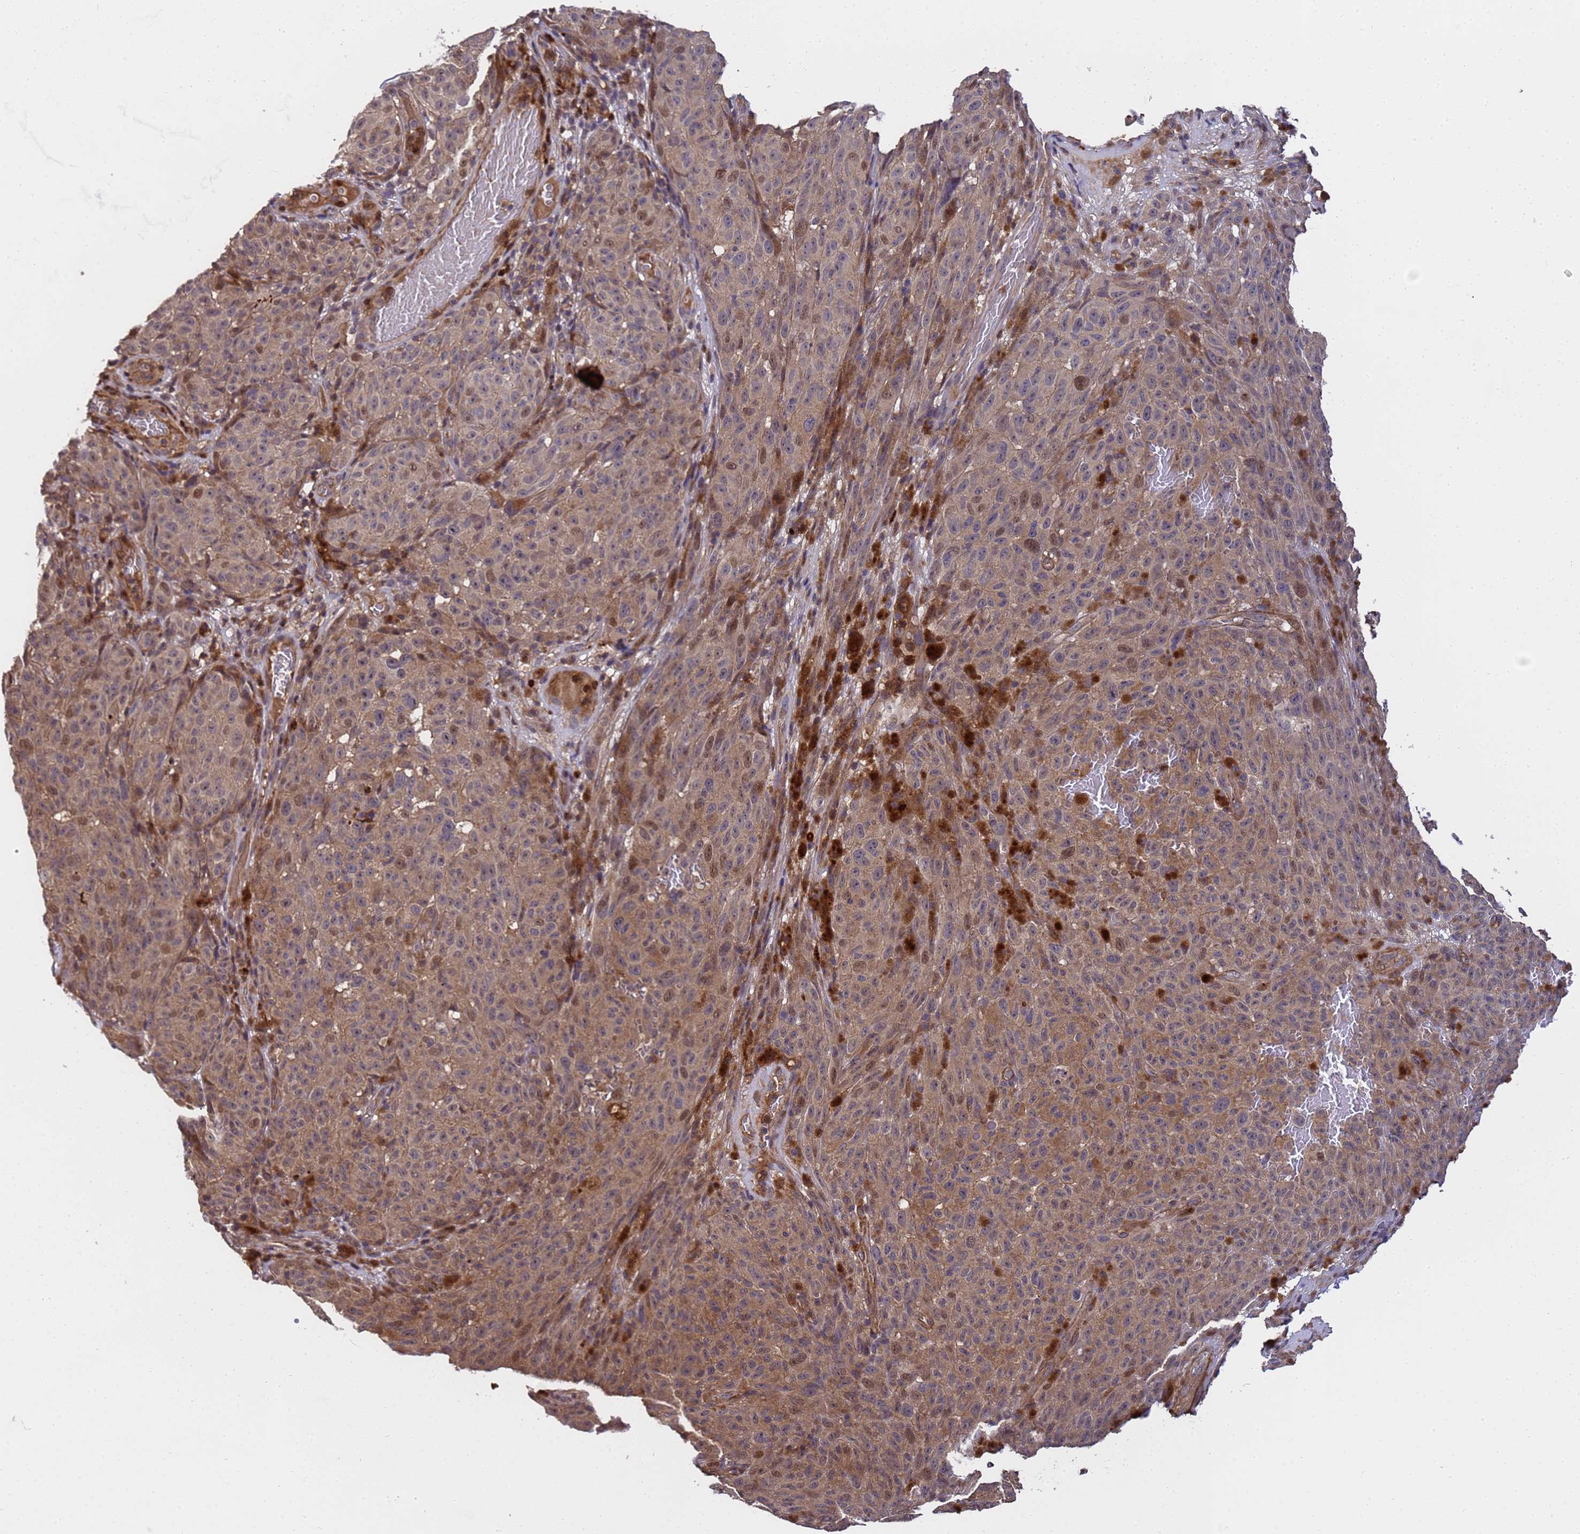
{"staining": {"intensity": "moderate", "quantity": ">75%", "location": "cytoplasmic/membranous"}, "tissue": "melanoma", "cell_type": "Tumor cells", "image_type": "cancer", "snomed": [{"axis": "morphology", "description": "Malignant melanoma, NOS"}, {"axis": "topography", "description": "Skin"}], "caption": "Brown immunohistochemical staining in human malignant melanoma shows moderate cytoplasmic/membranous positivity in approximately >75% of tumor cells. The protein is shown in brown color, while the nuclei are stained blue.", "gene": "GSTCD", "patient": {"sex": "female", "age": 82}}